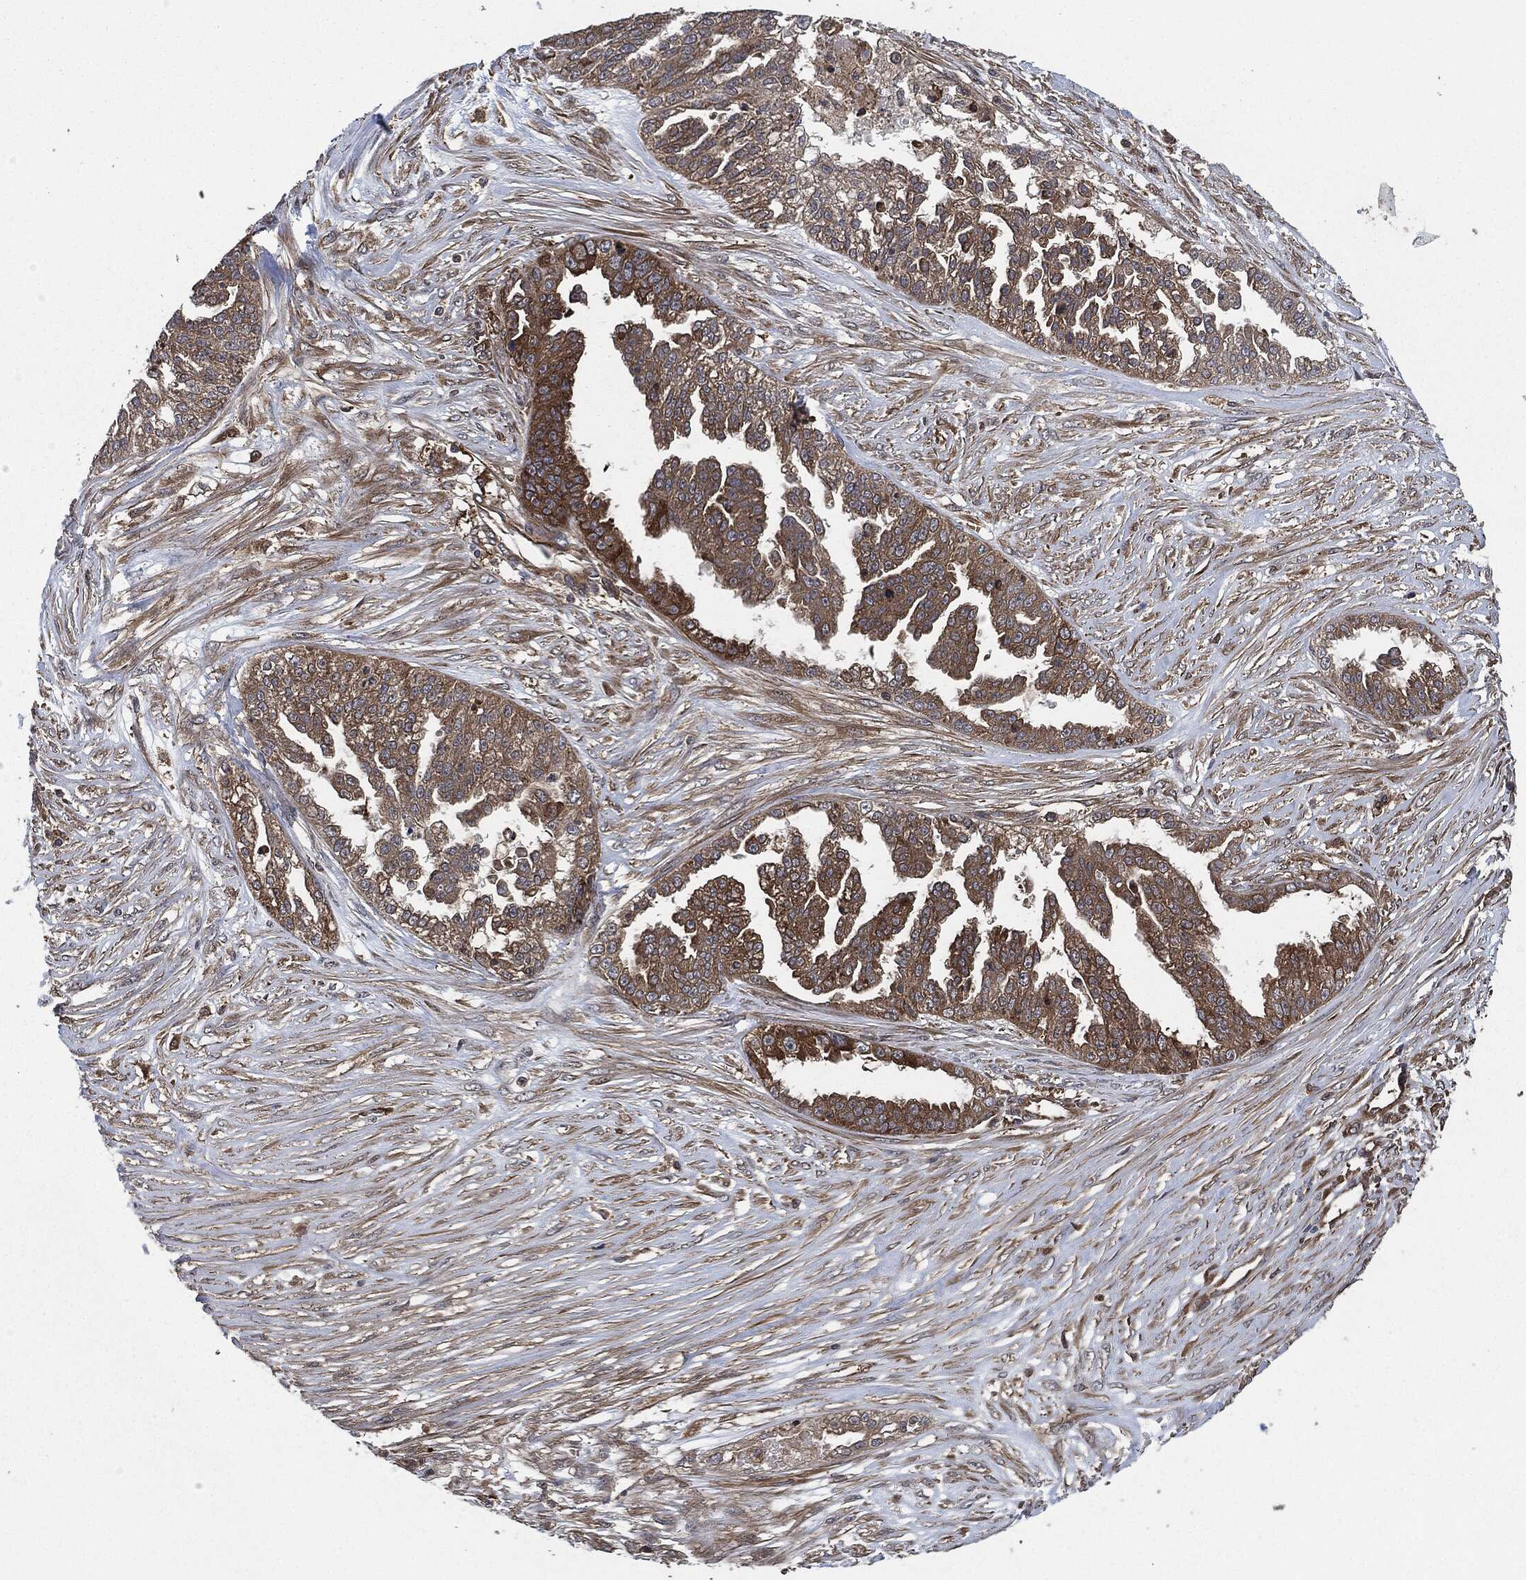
{"staining": {"intensity": "moderate", "quantity": ">75%", "location": "cytoplasmic/membranous"}, "tissue": "ovarian cancer", "cell_type": "Tumor cells", "image_type": "cancer", "snomed": [{"axis": "morphology", "description": "Cystadenocarcinoma, serous, NOS"}, {"axis": "topography", "description": "Ovary"}], "caption": "Ovarian cancer was stained to show a protein in brown. There is medium levels of moderate cytoplasmic/membranous staining in approximately >75% of tumor cells.", "gene": "RAP1GDS1", "patient": {"sex": "female", "age": 58}}